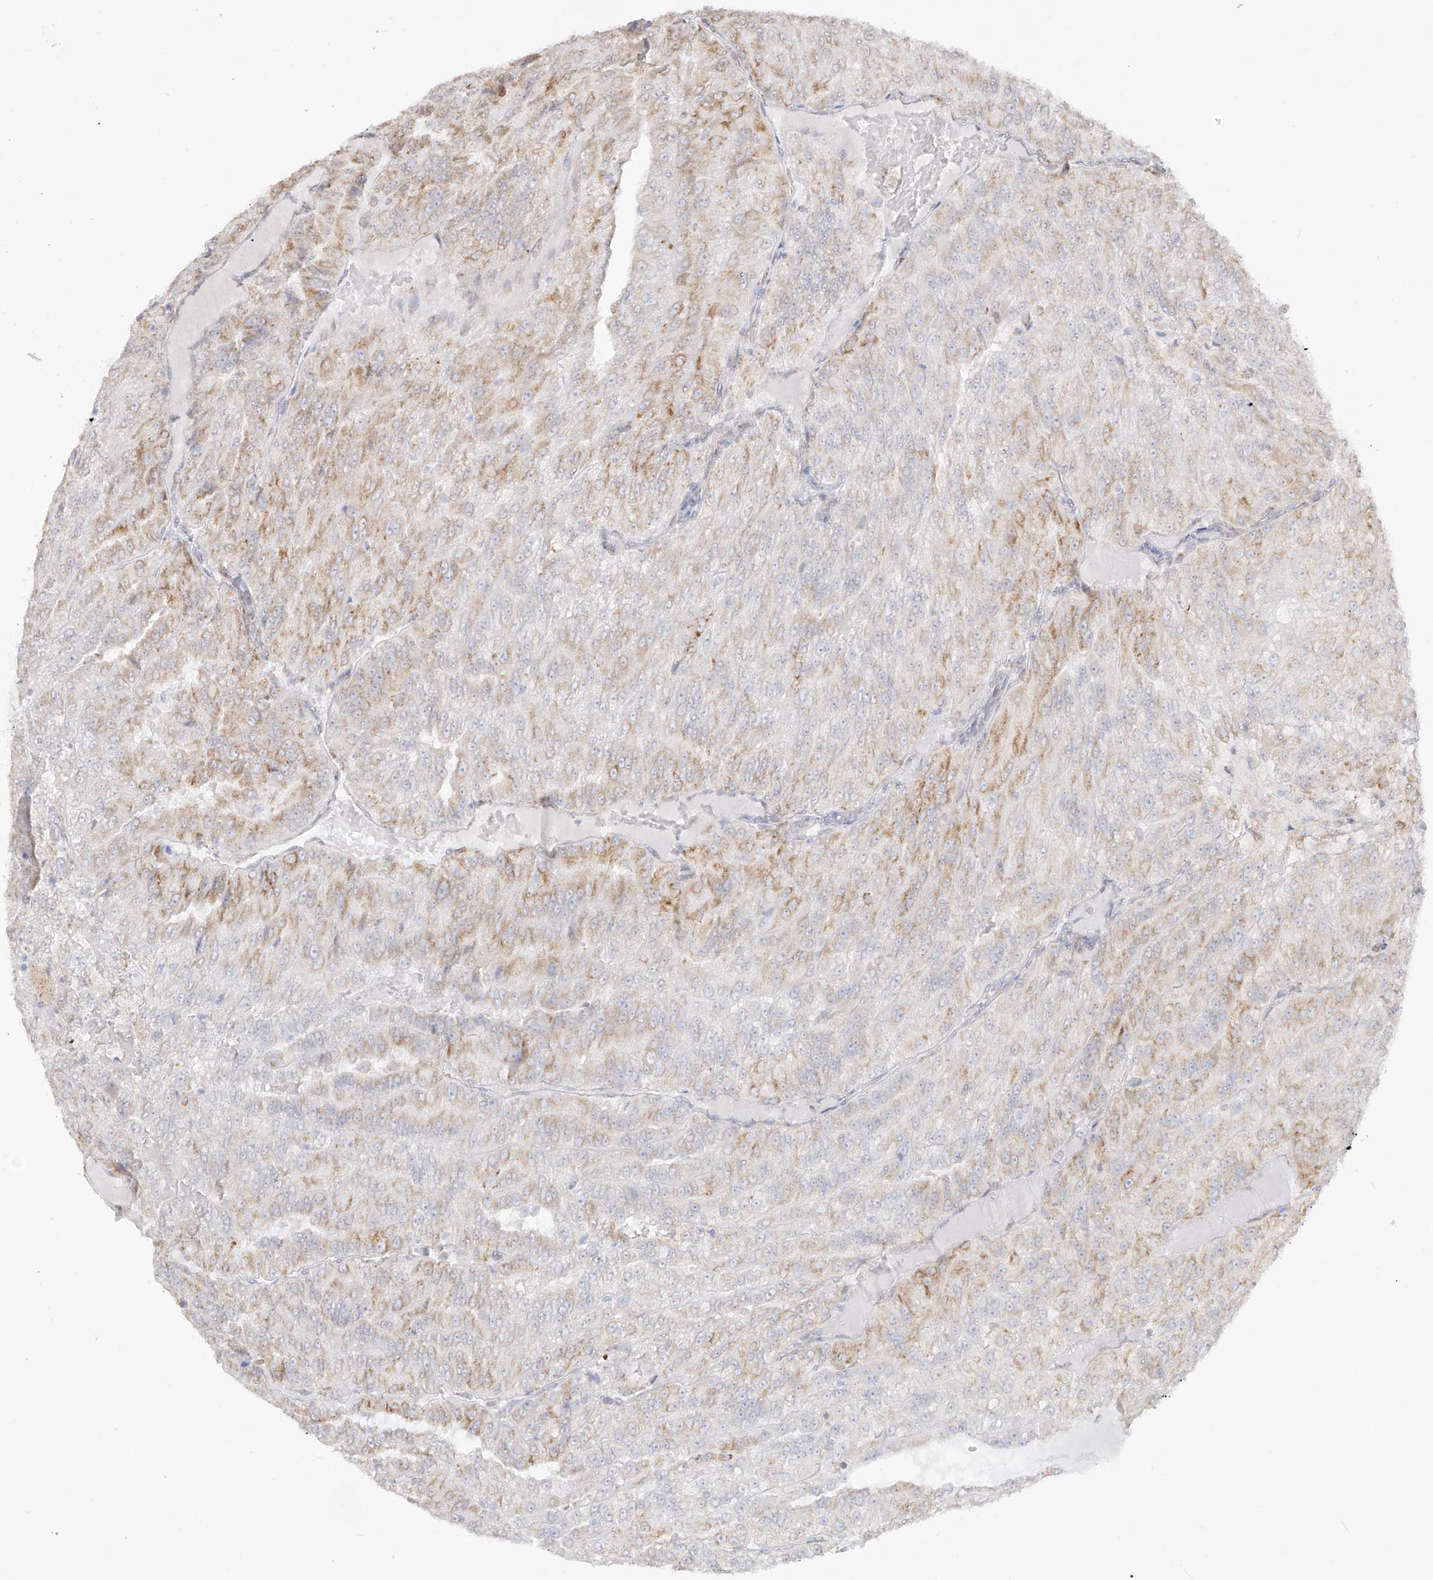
{"staining": {"intensity": "moderate", "quantity": "25%-75%", "location": "cytoplasmic/membranous"}, "tissue": "renal cancer", "cell_type": "Tumor cells", "image_type": "cancer", "snomed": [{"axis": "morphology", "description": "Adenocarcinoma, NOS"}, {"axis": "topography", "description": "Kidney"}], "caption": "Moderate cytoplasmic/membranous staining is appreciated in about 25%-75% of tumor cells in renal cancer (adenocarcinoma).", "gene": "LRRC59", "patient": {"sex": "female", "age": 63}}